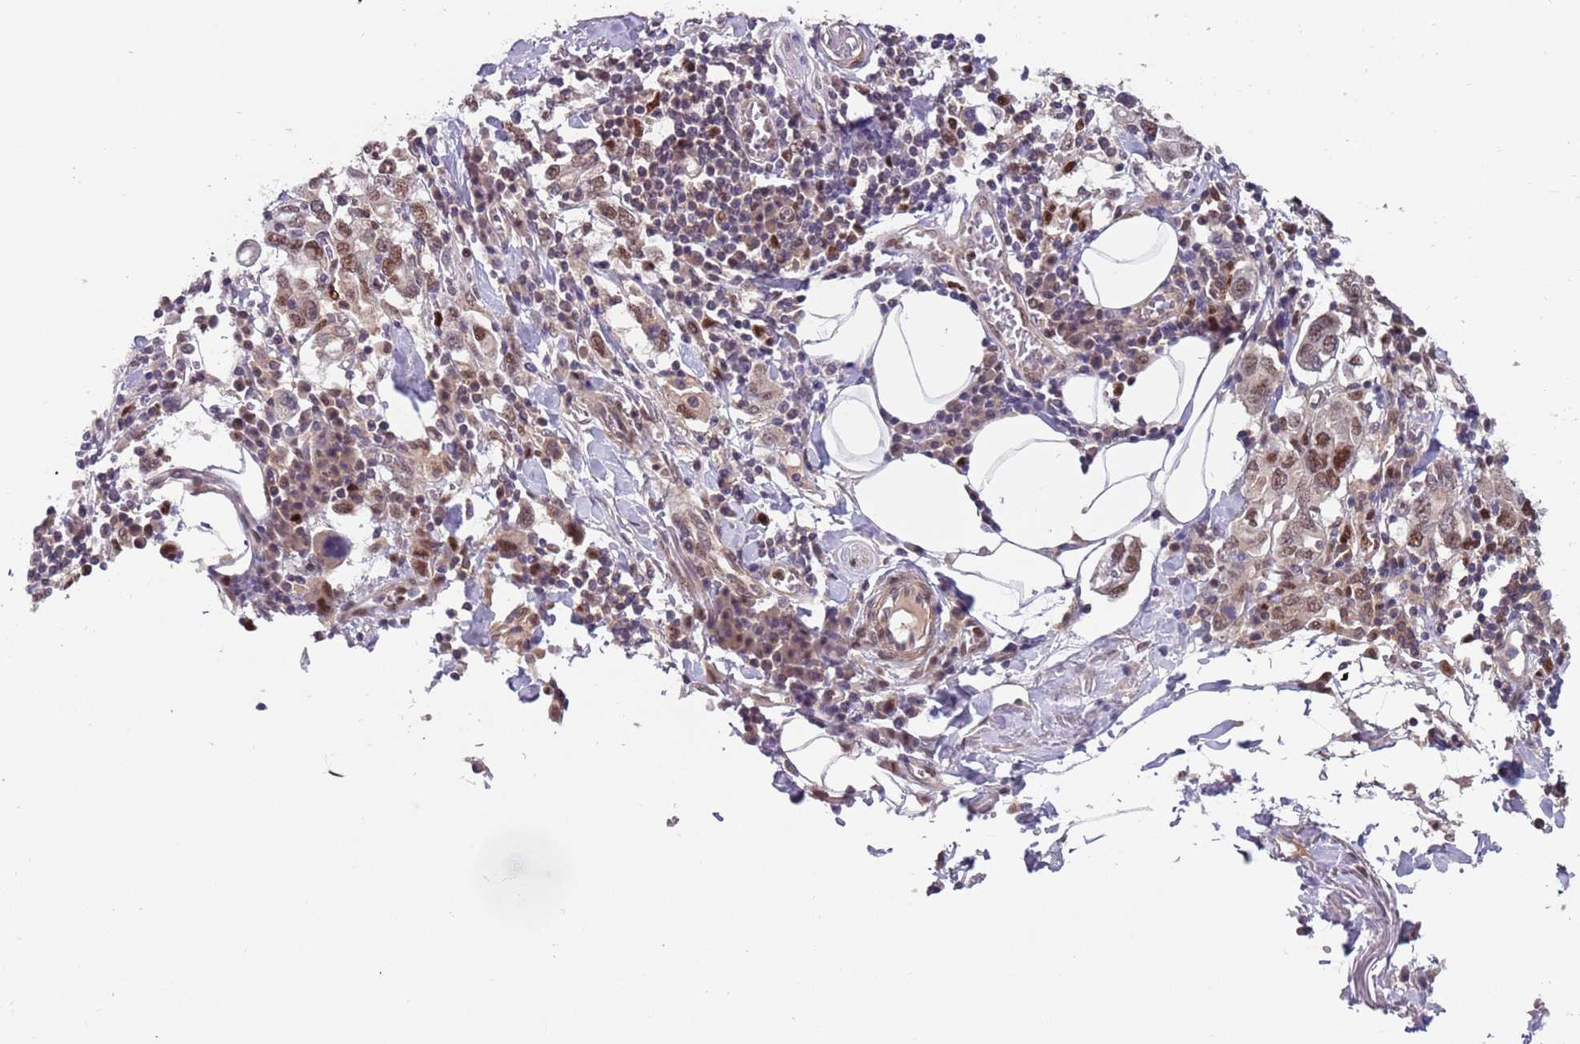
{"staining": {"intensity": "moderate", "quantity": ">75%", "location": "nuclear"}, "tissue": "stomach cancer", "cell_type": "Tumor cells", "image_type": "cancer", "snomed": [{"axis": "morphology", "description": "Adenocarcinoma, NOS"}, {"axis": "topography", "description": "Stomach, upper"}, {"axis": "topography", "description": "Stomach"}], "caption": "High-magnification brightfield microscopy of stomach adenocarcinoma stained with DAB (brown) and counterstained with hematoxylin (blue). tumor cells exhibit moderate nuclear staining is seen in about>75% of cells.", "gene": "RMND5B", "patient": {"sex": "male", "age": 62}}